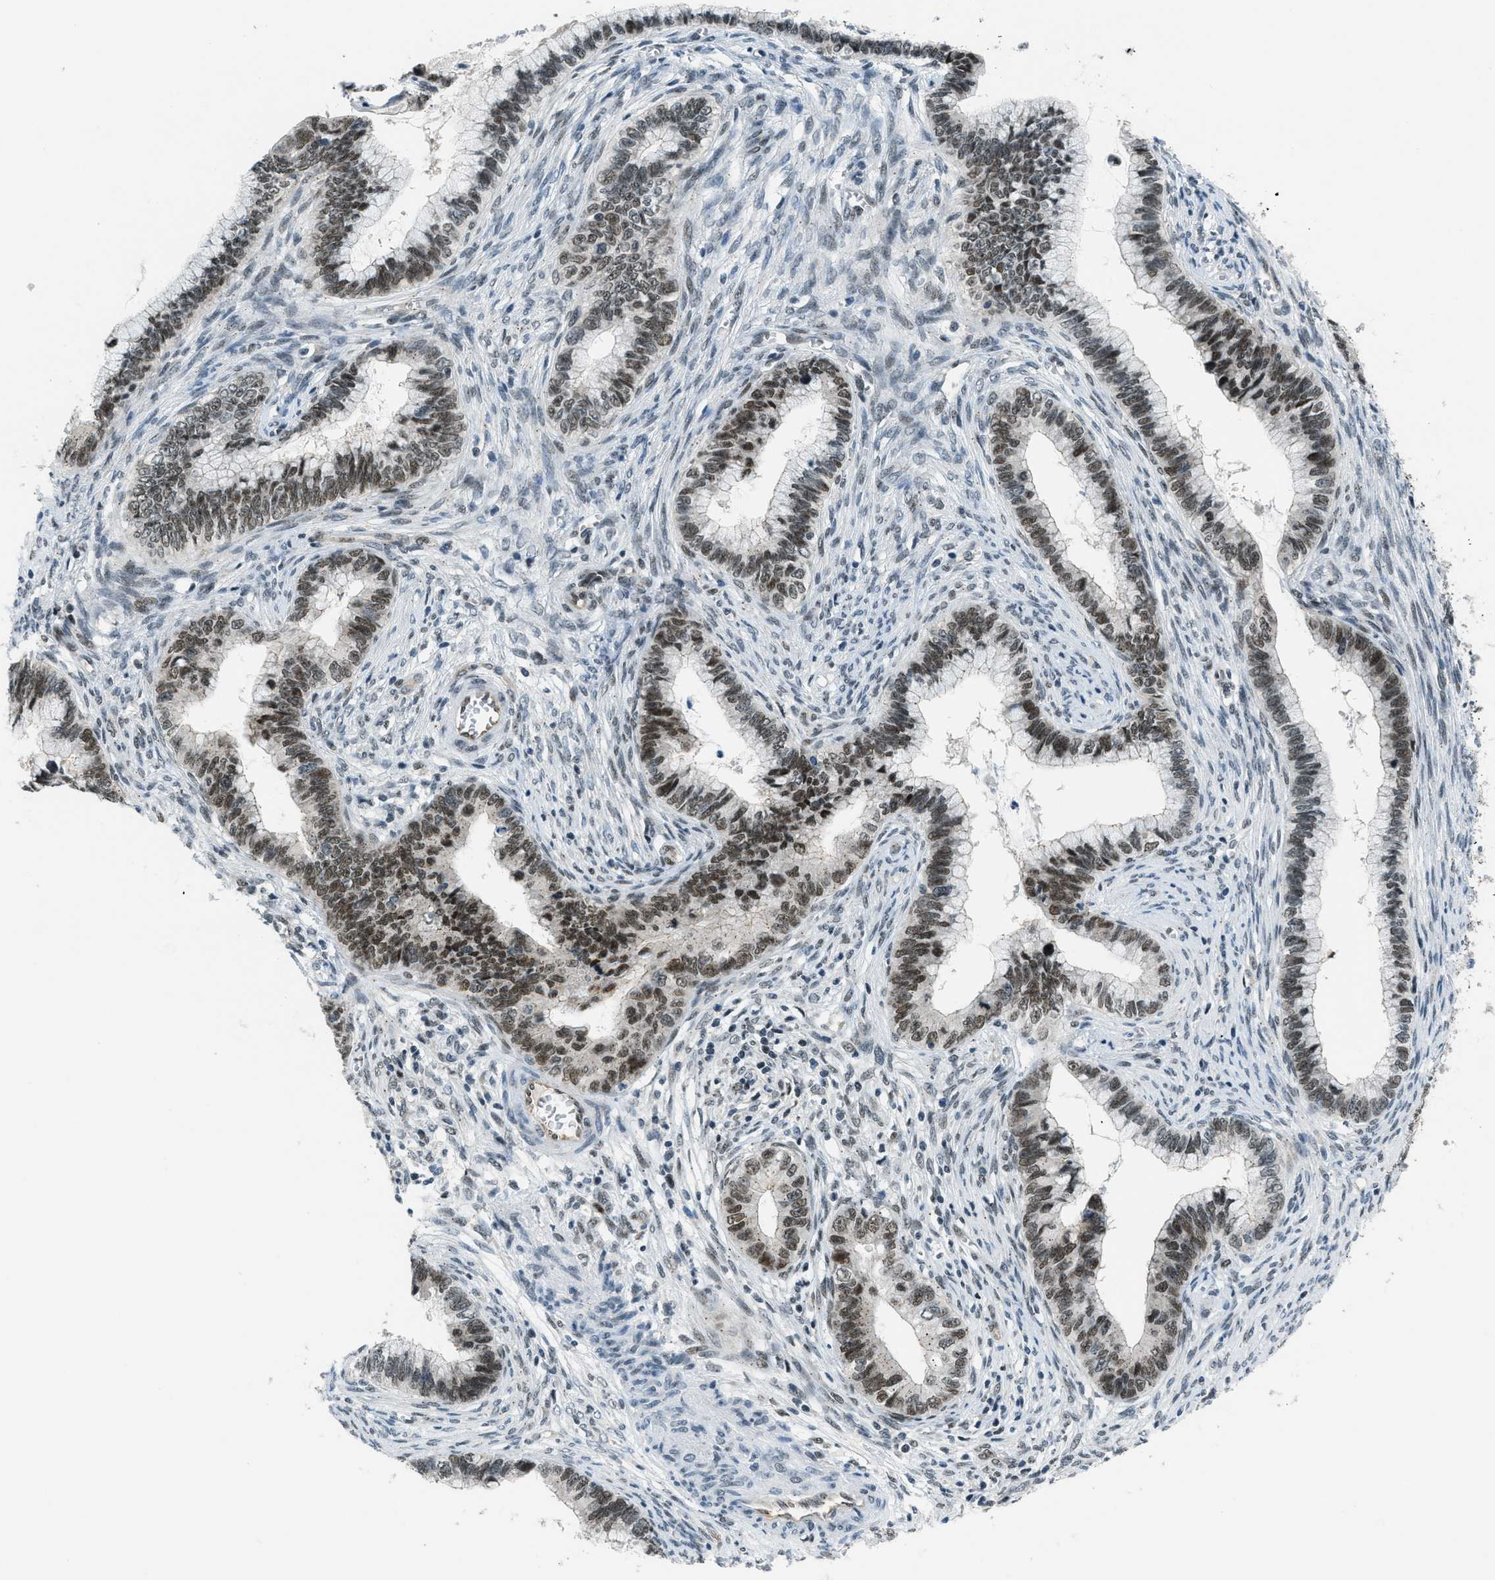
{"staining": {"intensity": "moderate", "quantity": ">75%", "location": "nuclear"}, "tissue": "cervical cancer", "cell_type": "Tumor cells", "image_type": "cancer", "snomed": [{"axis": "morphology", "description": "Adenocarcinoma, NOS"}, {"axis": "topography", "description": "Cervix"}], "caption": "Immunohistochemical staining of adenocarcinoma (cervical) displays moderate nuclear protein staining in about >75% of tumor cells. (Stains: DAB in brown, nuclei in blue, Microscopy: brightfield microscopy at high magnification).", "gene": "KLF6", "patient": {"sex": "female", "age": 44}}